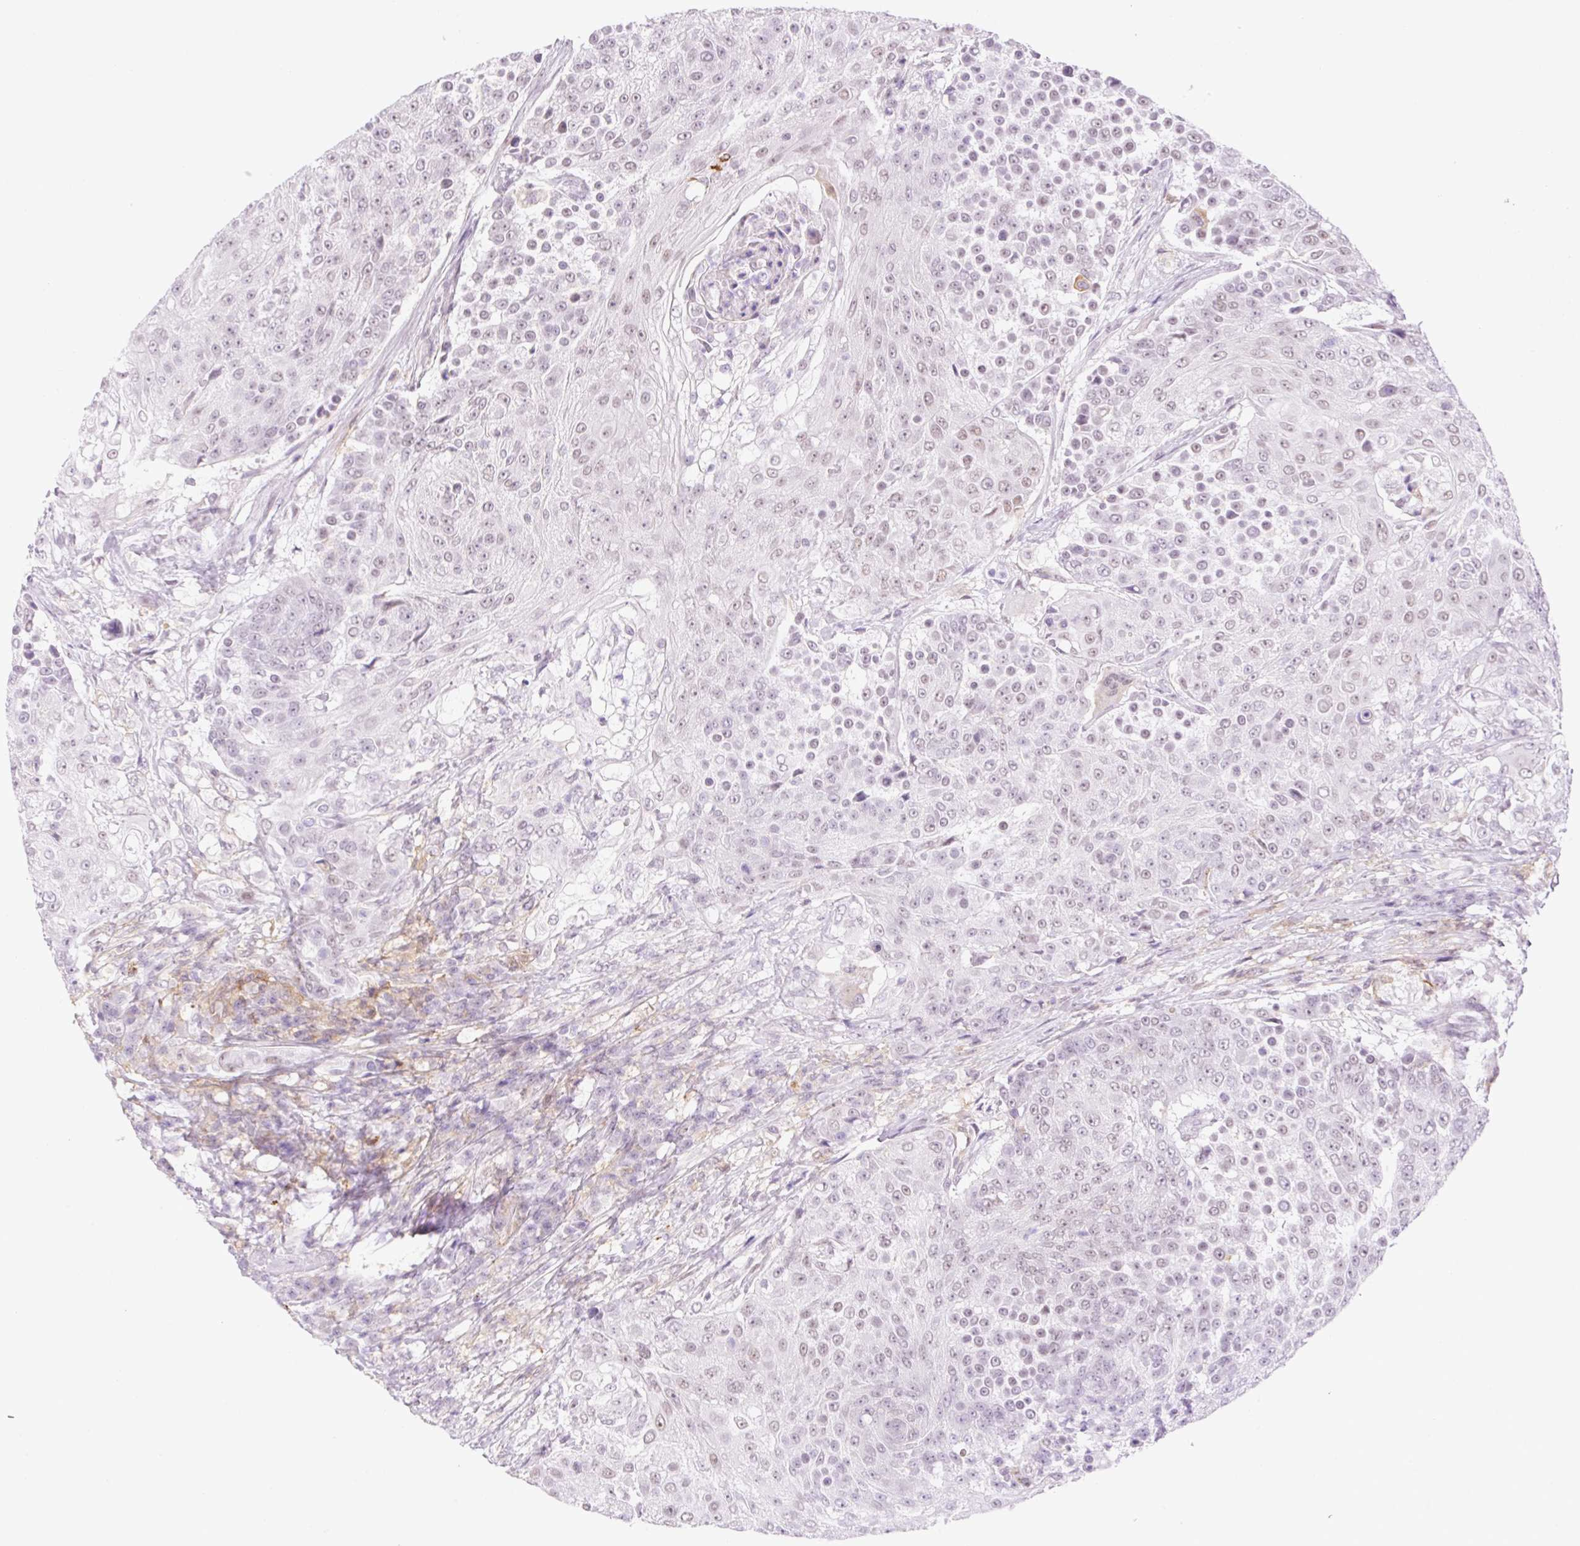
{"staining": {"intensity": "weak", "quantity": "25%-75%", "location": "nuclear"}, "tissue": "urothelial cancer", "cell_type": "Tumor cells", "image_type": "cancer", "snomed": [{"axis": "morphology", "description": "Urothelial carcinoma, High grade"}, {"axis": "topography", "description": "Urinary bladder"}], "caption": "This is an image of immunohistochemistry (IHC) staining of urothelial cancer, which shows weak staining in the nuclear of tumor cells.", "gene": "PALM3", "patient": {"sex": "female", "age": 63}}